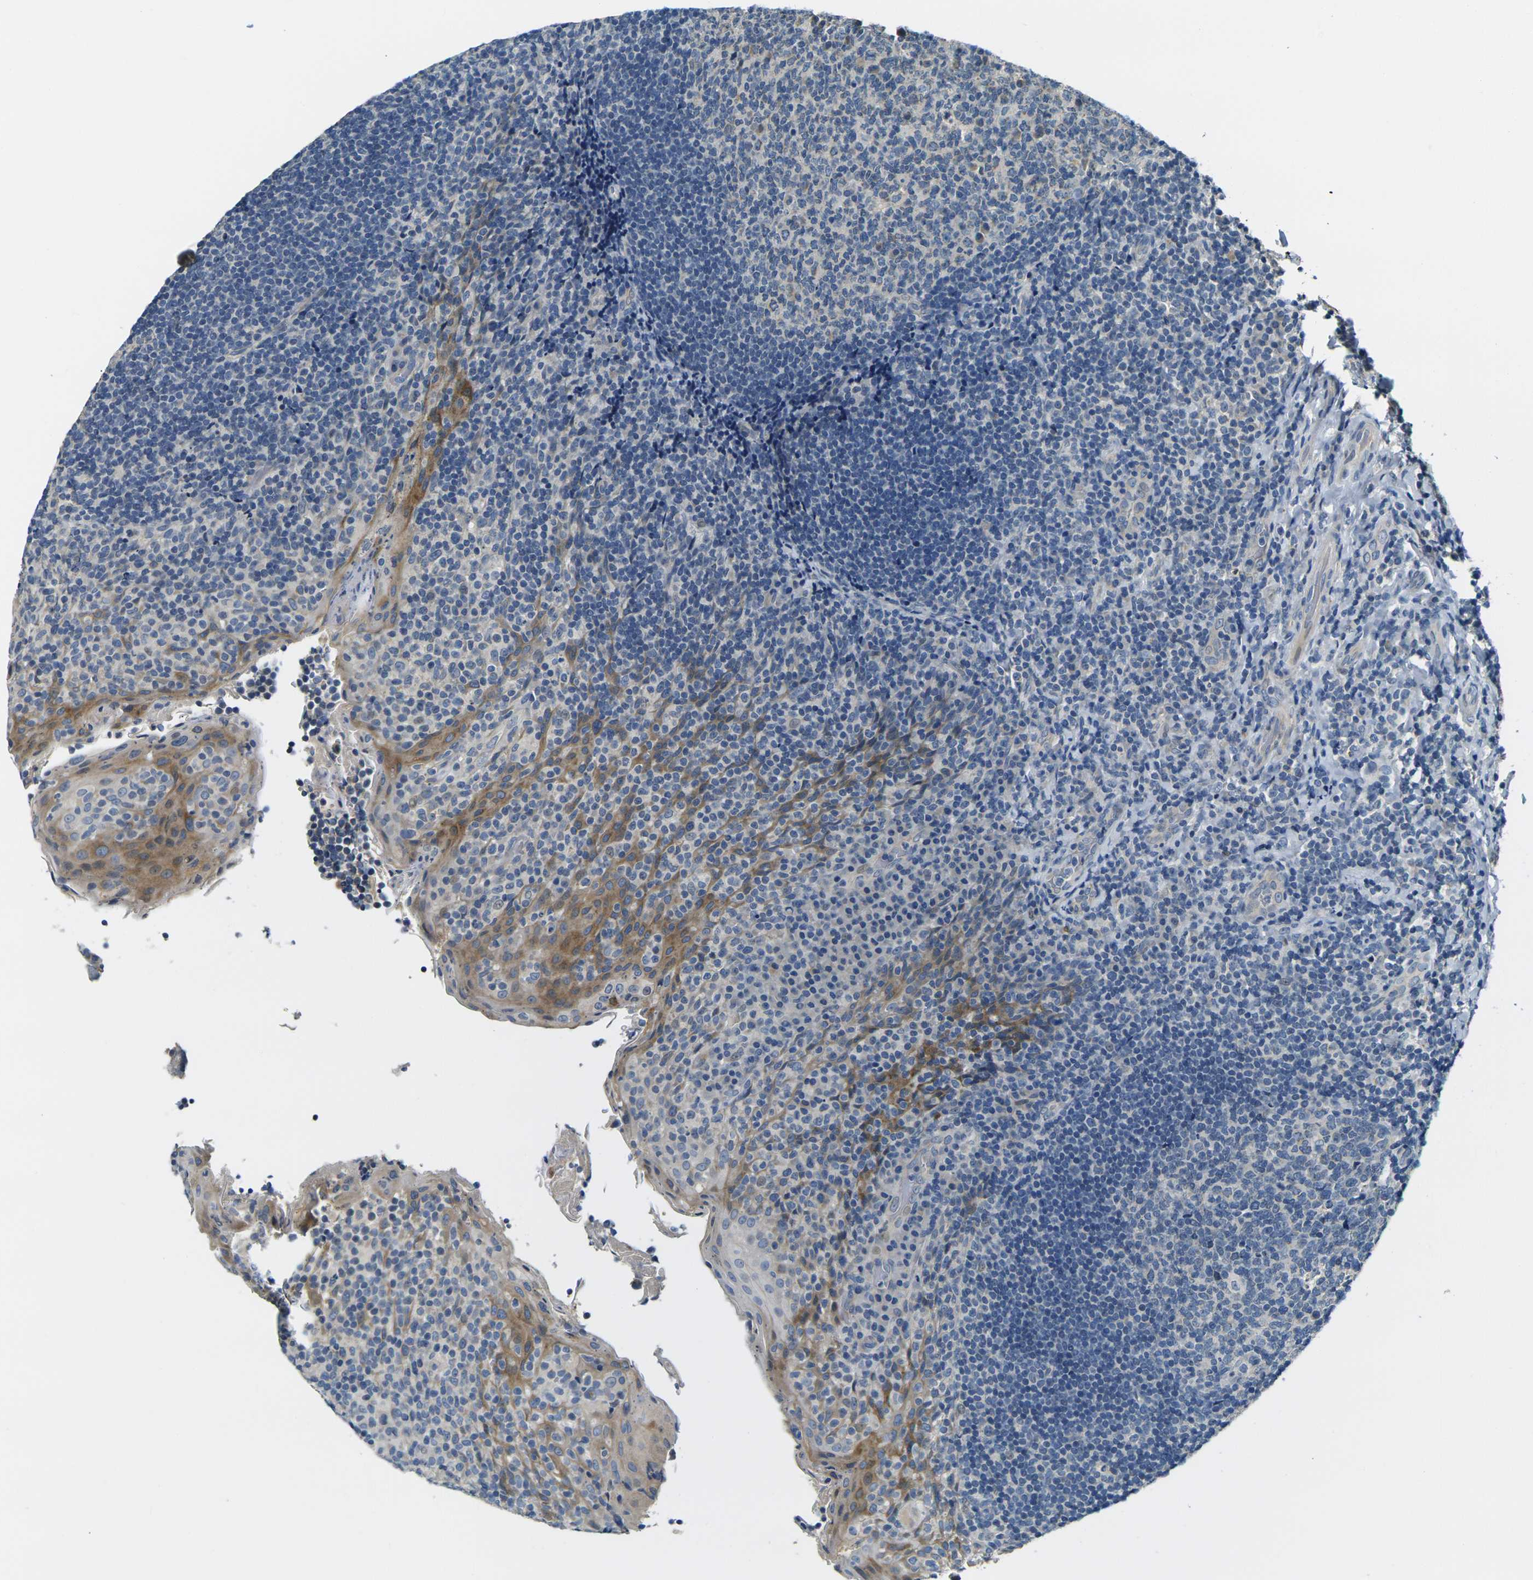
{"staining": {"intensity": "negative", "quantity": "none", "location": "none"}, "tissue": "tonsil", "cell_type": "Germinal center cells", "image_type": "normal", "snomed": [{"axis": "morphology", "description": "Normal tissue, NOS"}, {"axis": "topography", "description": "Tonsil"}], "caption": "Tonsil stained for a protein using immunohistochemistry (IHC) reveals no positivity germinal center cells.", "gene": "SHISAL2B", "patient": {"sex": "male", "age": 17}}